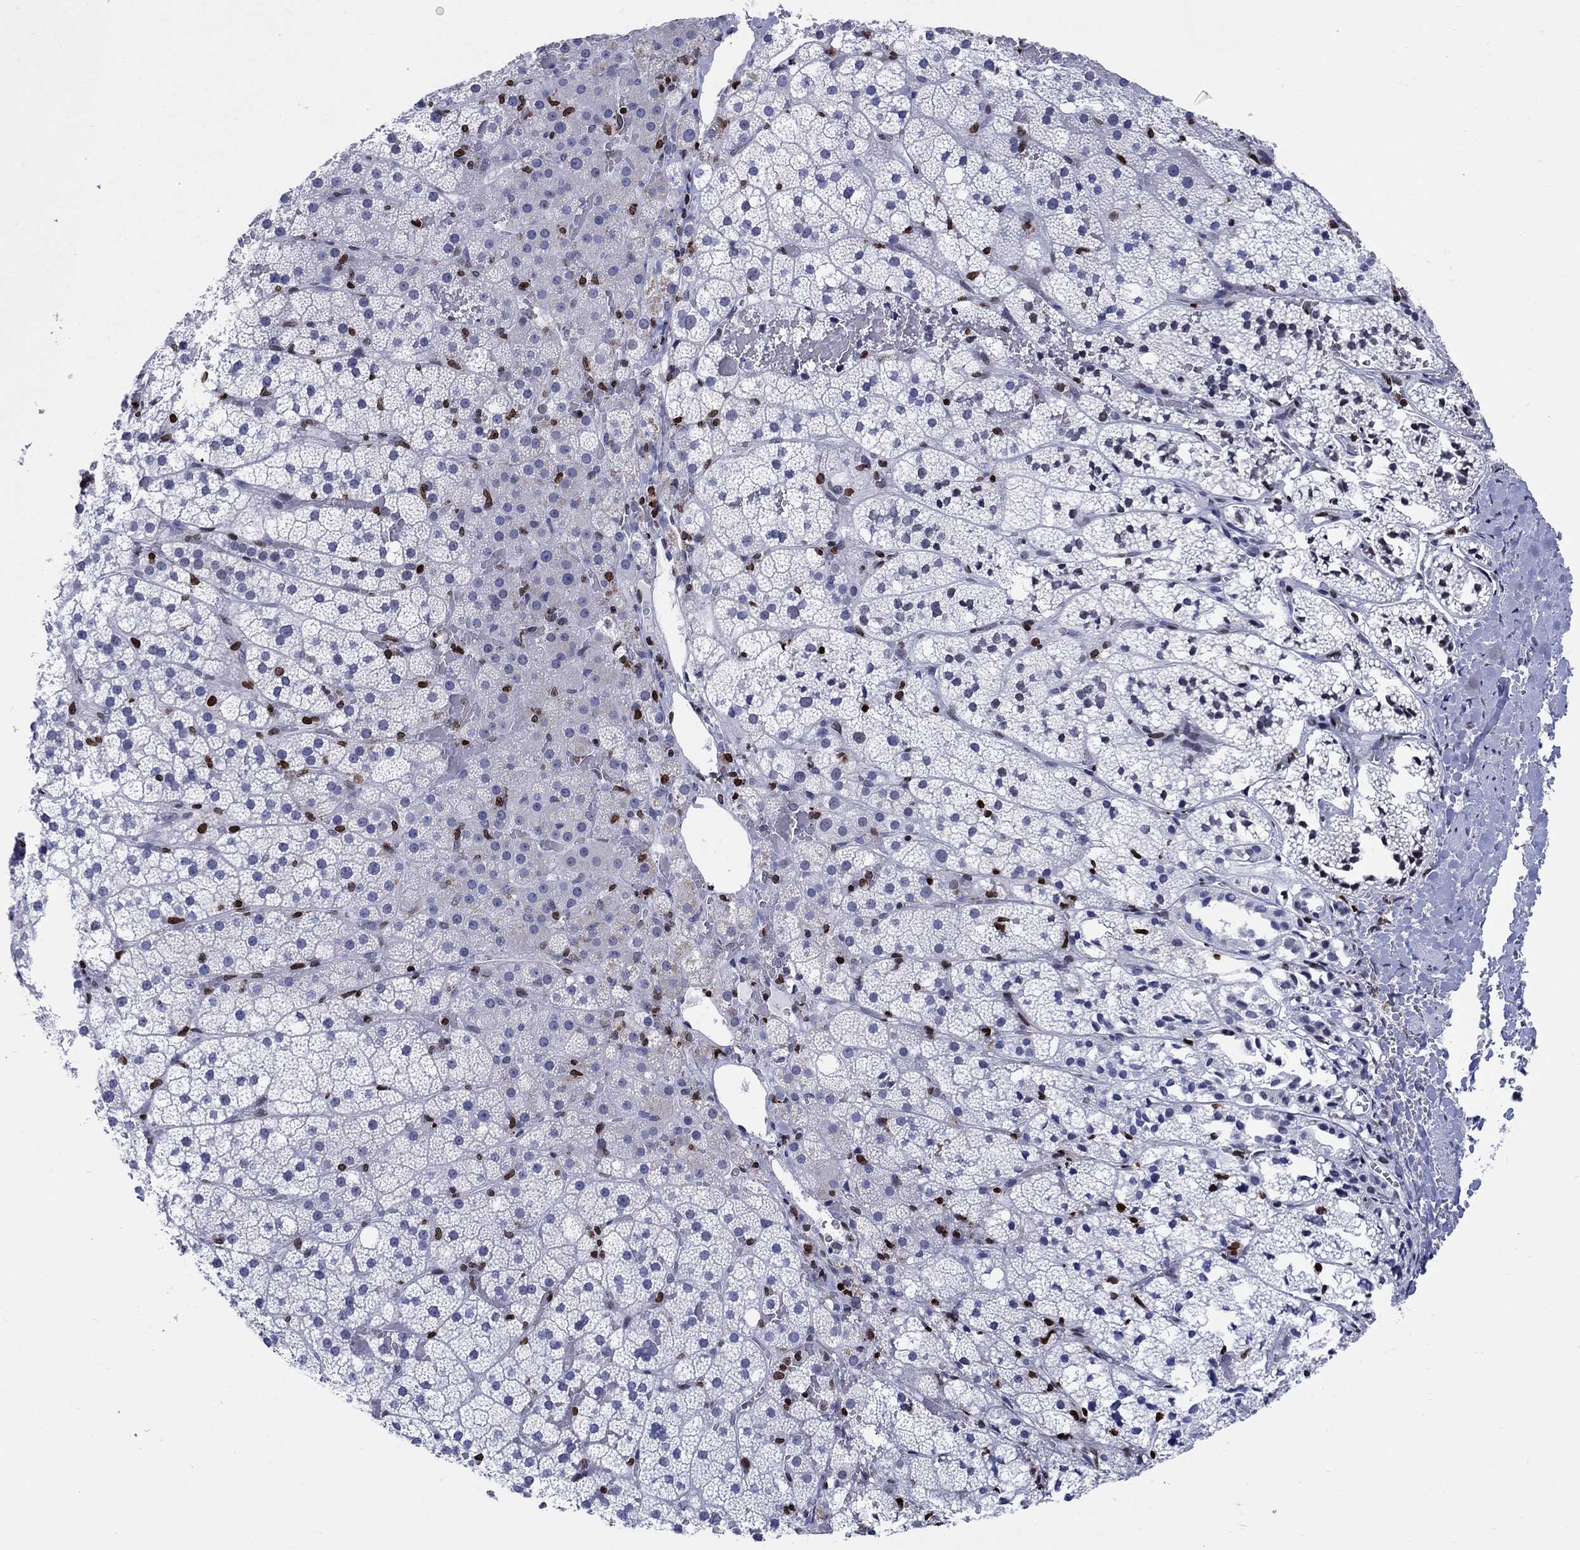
{"staining": {"intensity": "strong", "quantity": "<25%", "location": "nuclear"}, "tissue": "adrenal gland", "cell_type": "Glandular cells", "image_type": "normal", "snomed": [{"axis": "morphology", "description": "Normal tissue, NOS"}, {"axis": "topography", "description": "Adrenal gland"}], "caption": "Immunohistochemical staining of normal human adrenal gland demonstrates medium levels of strong nuclear expression in about <25% of glandular cells. (brown staining indicates protein expression, while blue staining denotes nuclei).", "gene": "HMGA1", "patient": {"sex": "male", "age": 53}}